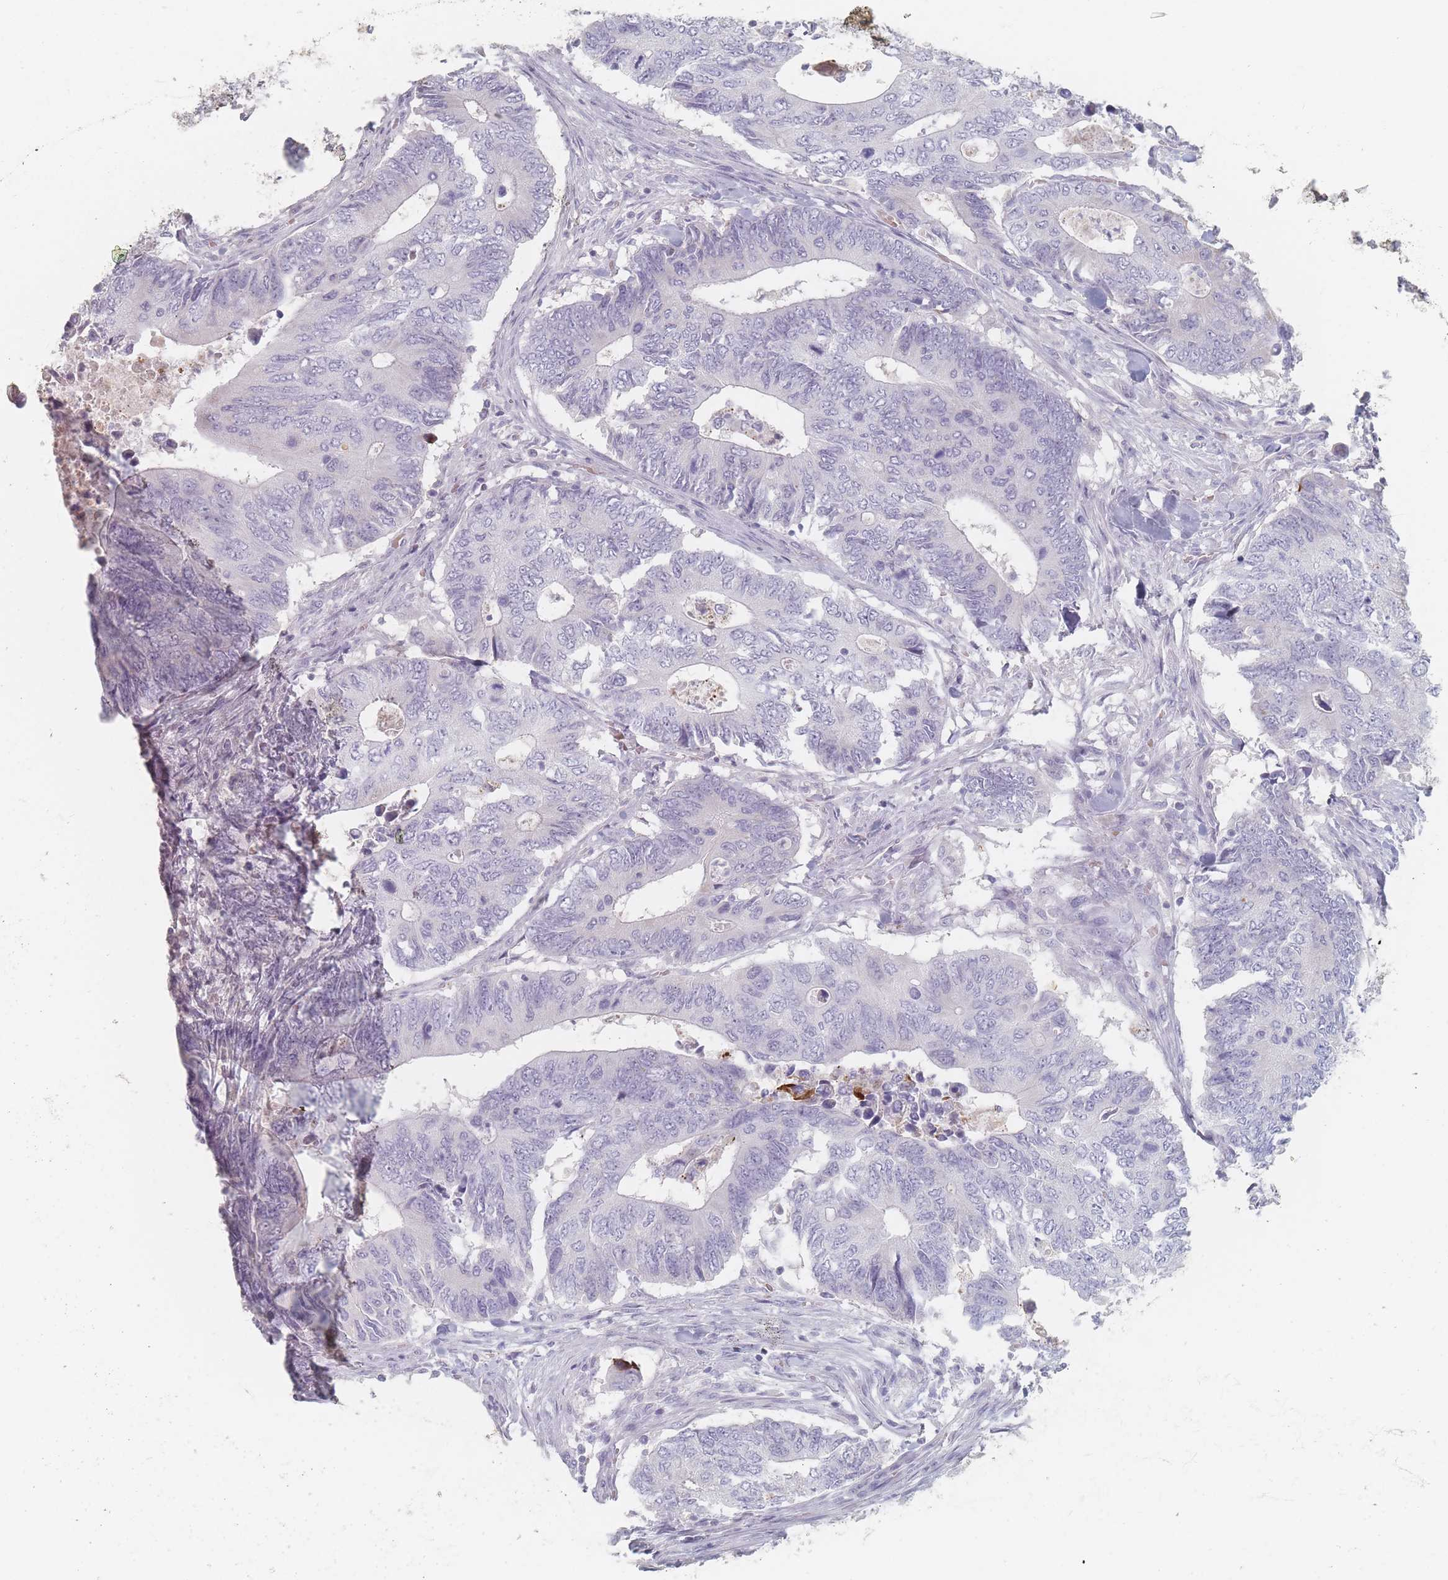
{"staining": {"intensity": "negative", "quantity": "none", "location": "none"}, "tissue": "colorectal cancer", "cell_type": "Tumor cells", "image_type": "cancer", "snomed": [{"axis": "morphology", "description": "Adenocarcinoma, NOS"}, {"axis": "topography", "description": "Colon"}], "caption": "IHC of colorectal cancer exhibits no expression in tumor cells. (DAB IHC visualized using brightfield microscopy, high magnification).", "gene": "HELZ2", "patient": {"sex": "male", "age": 87}}